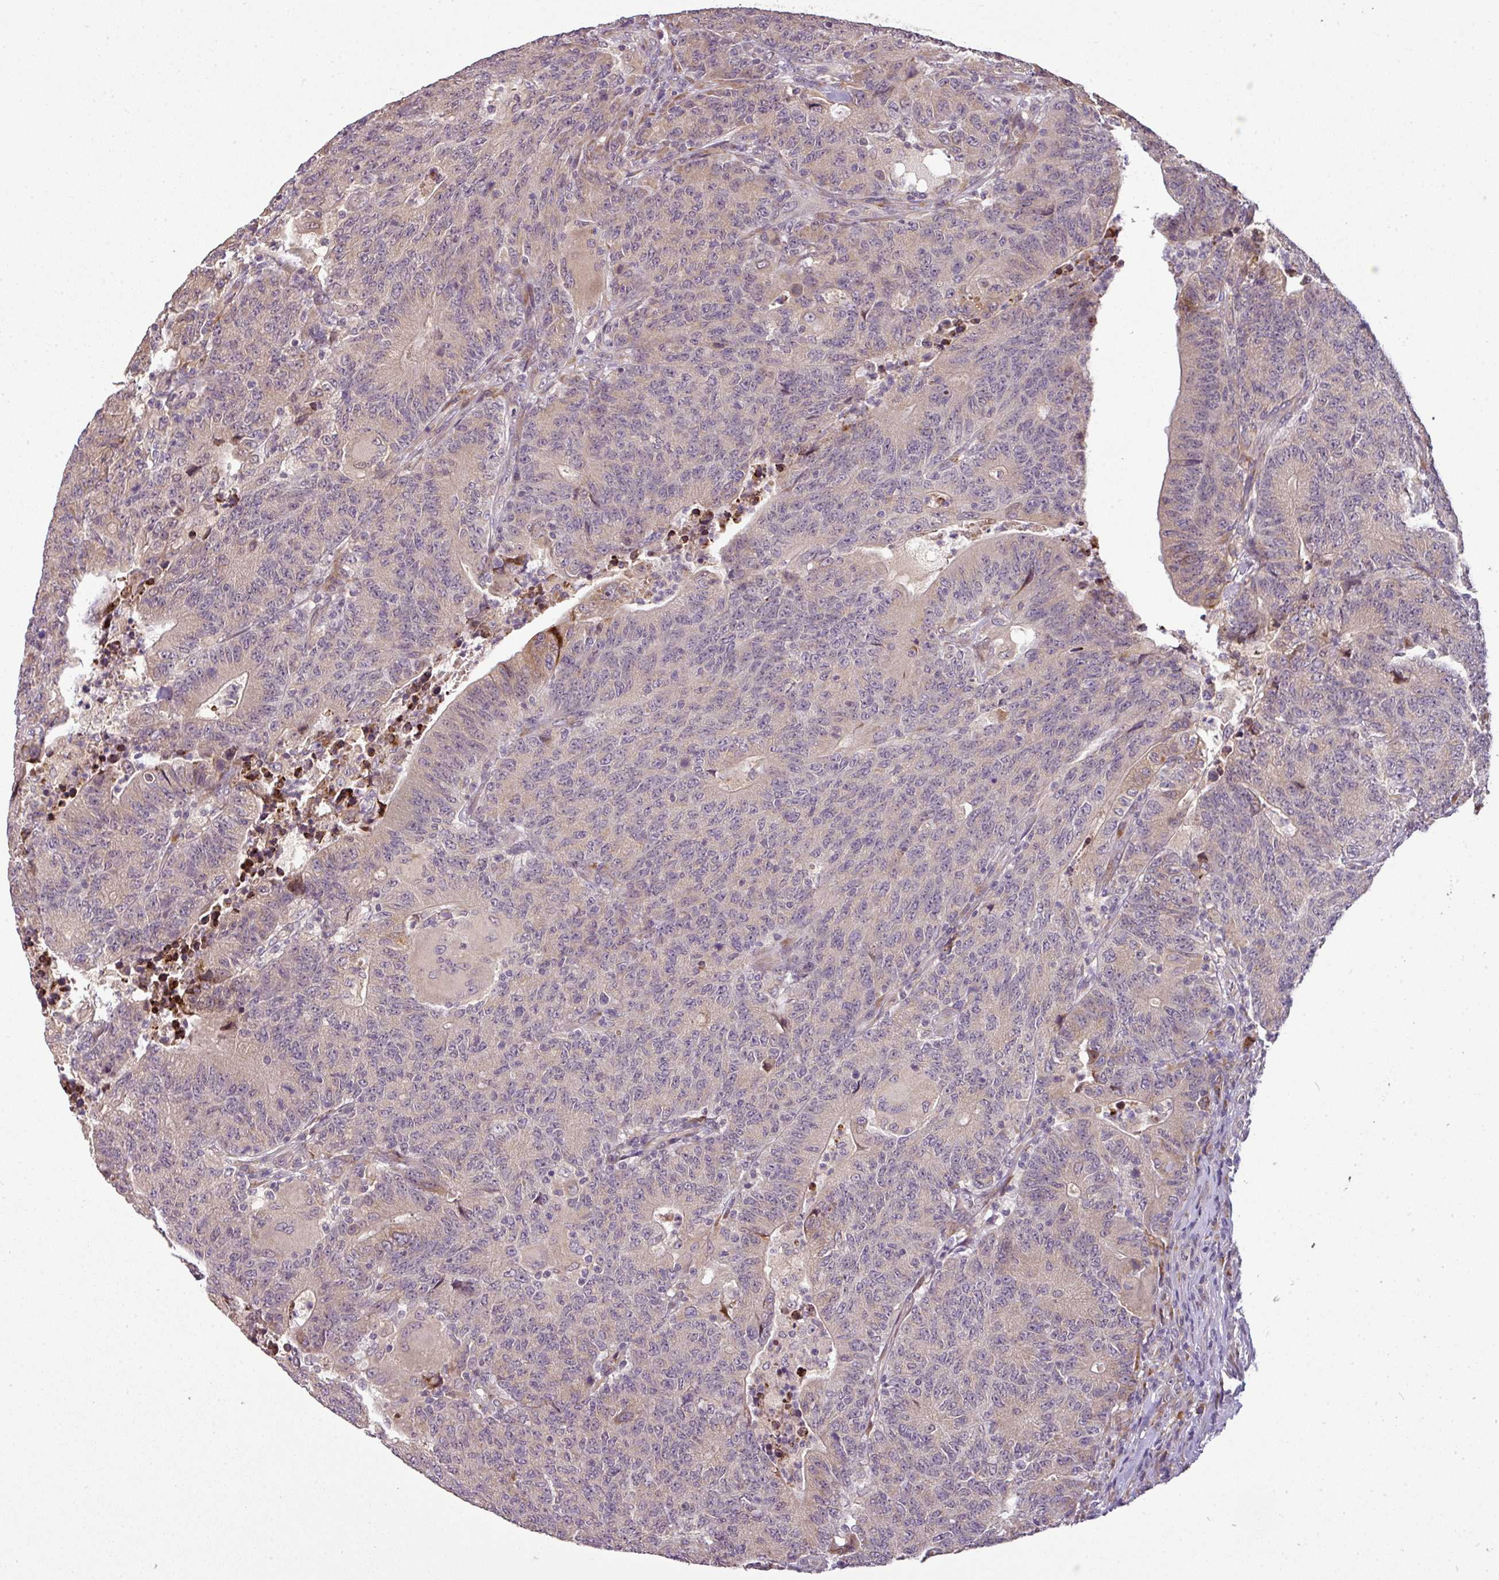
{"staining": {"intensity": "weak", "quantity": "<25%", "location": "cytoplasmic/membranous"}, "tissue": "colorectal cancer", "cell_type": "Tumor cells", "image_type": "cancer", "snomed": [{"axis": "morphology", "description": "Adenocarcinoma, NOS"}, {"axis": "topography", "description": "Colon"}], "caption": "High magnification brightfield microscopy of colorectal adenocarcinoma stained with DAB (3,3'-diaminobenzidine) (brown) and counterstained with hematoxylin (blue): tumor cells show no significant staining.", "gene": "SPCS3", "patient": {"sex": "female", "age": 75}}